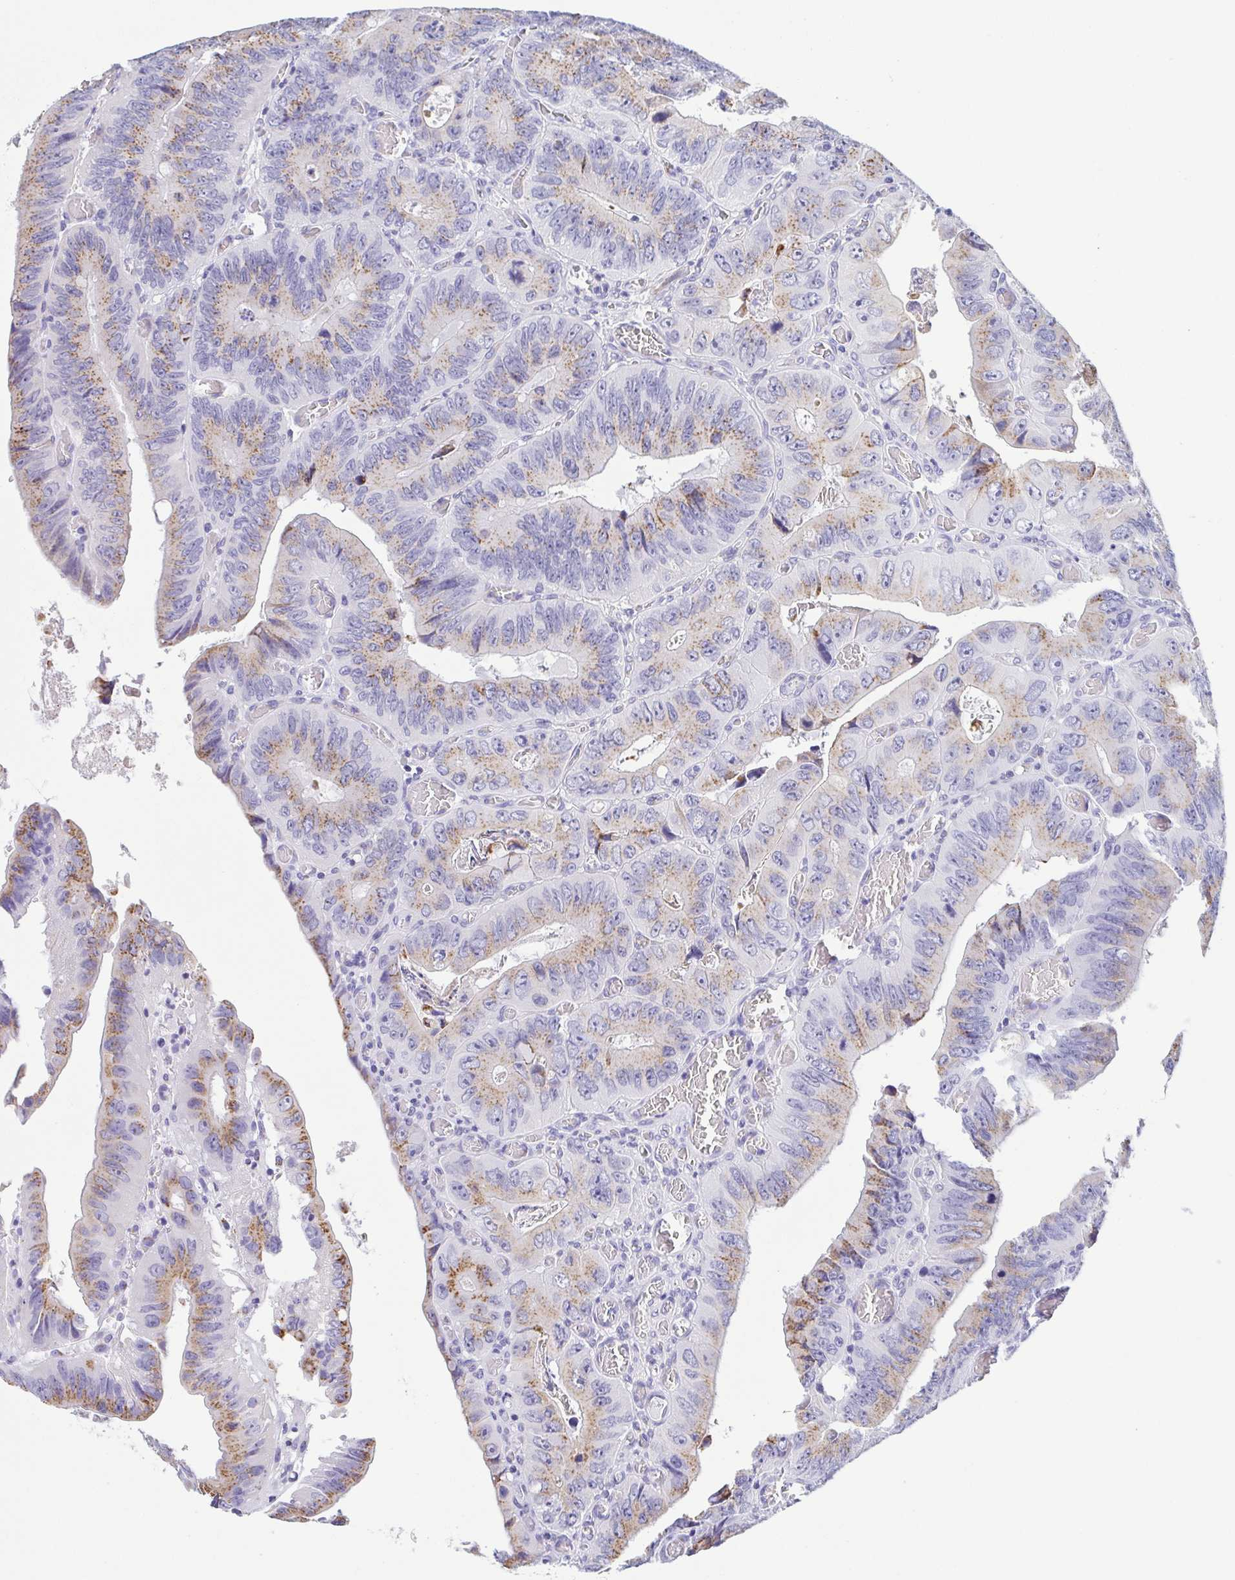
{"staining": {"intensity": "moderate", "quantity": ">75%", "location": "cytoplasmic/membranous"}, "tissue": "colorectal cancer", "cell_type": "Tumor cells", "image_type": "cancer", "snomed": [{"axis": "morphology", "description": "Adenocarcinoma, NOS"}, {"axis": "topography", "description": "Colon"}], "caption": "Immunohistochemical staining of human adenocarcinoma (colorectal) exhibits medium levels of moderate cytoplasmic/membranous positivity in about >75% of tumor cells. (DAB (3,3'-diaminobenzidine) IHC, brown staining for protein, blue staining for nuclei).", "gene": "SULT1B1", "patient": {"sex": "female", "age": 84}}